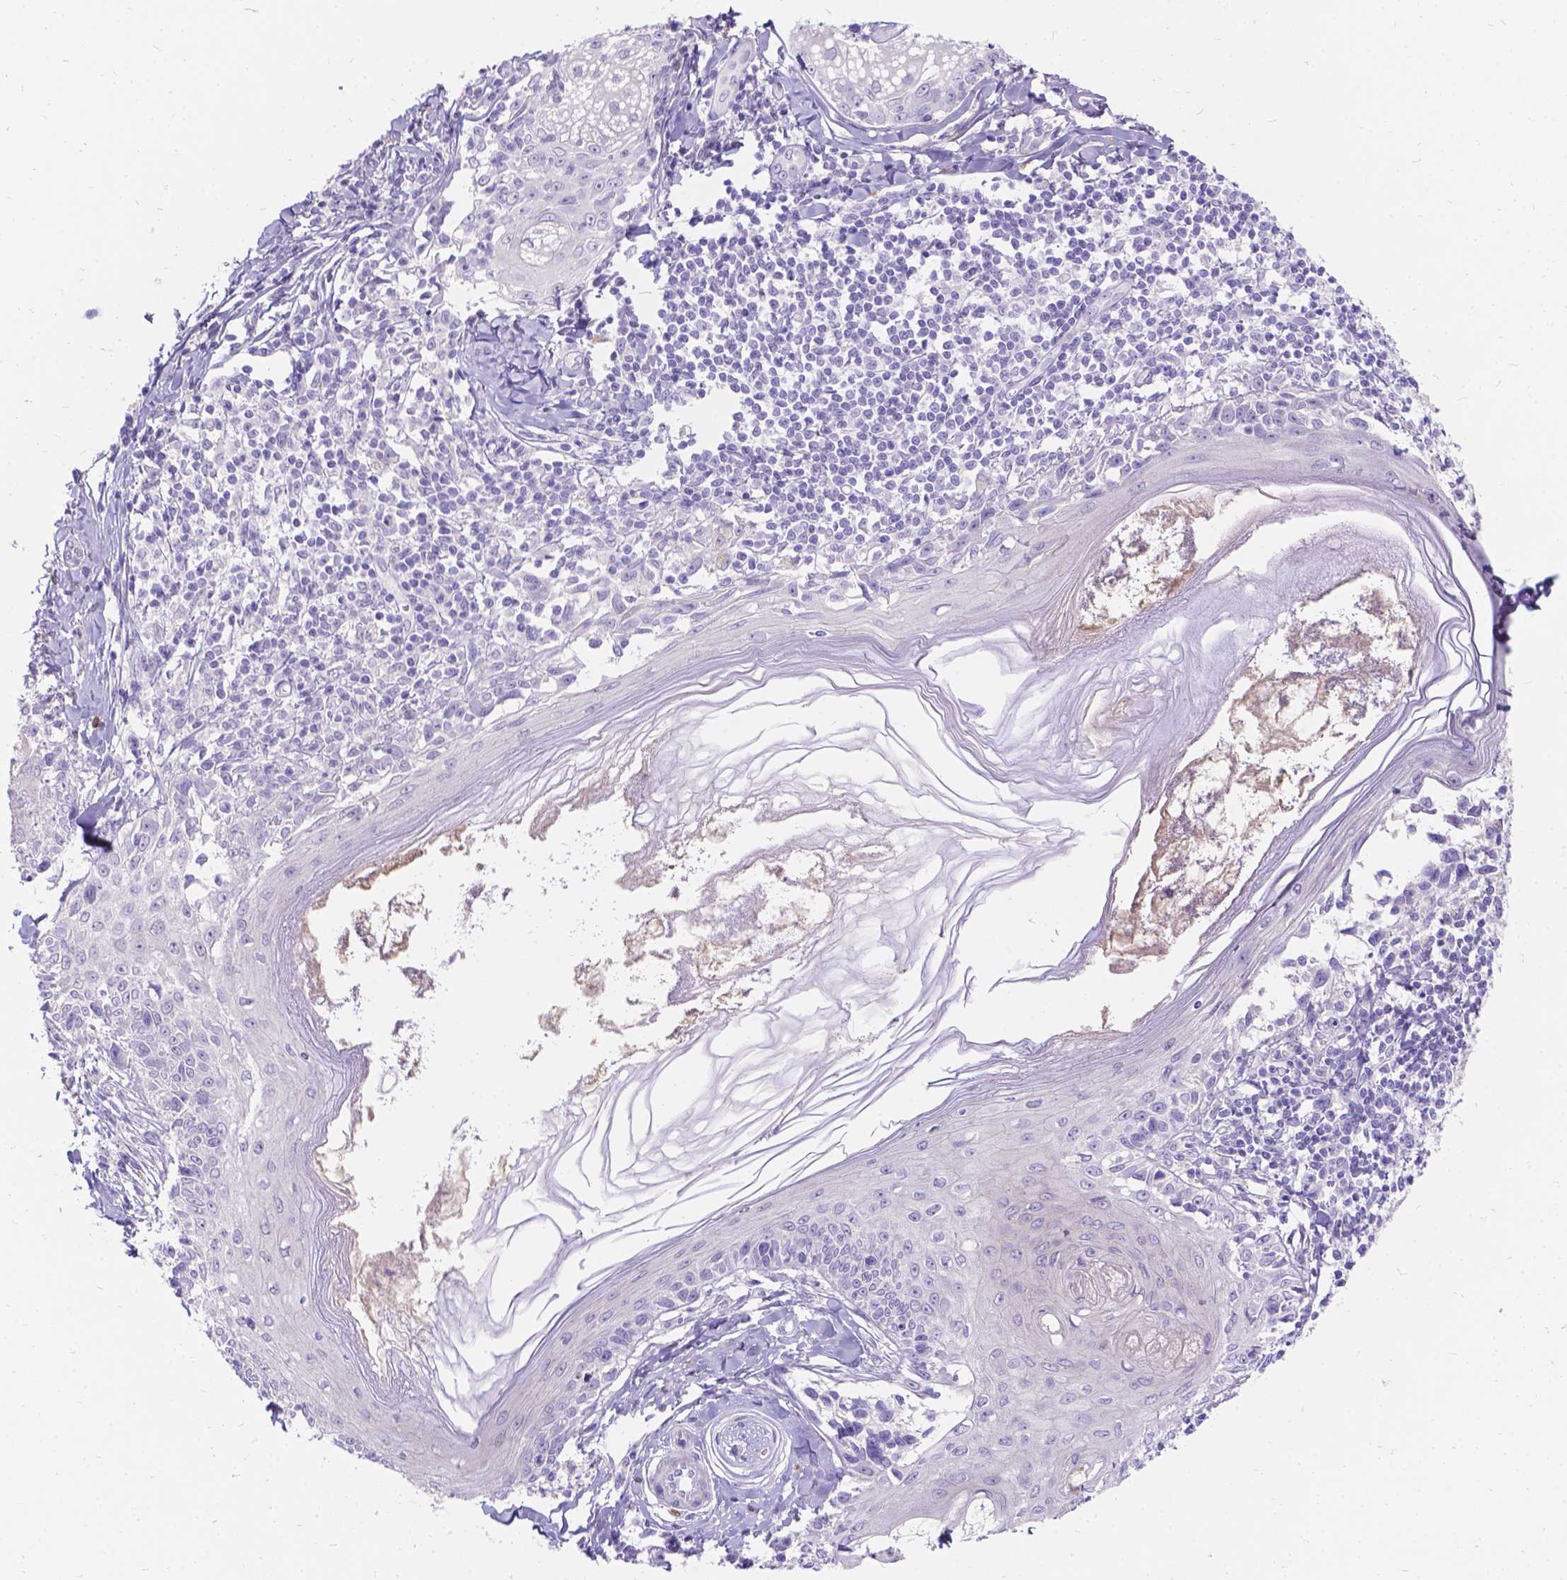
{"staining": {"intensity": "negative", "quantity": "none", "location": "none"}, "tissue": "melanoma", "cell_type": "Tumor cells", "image_type": "cancer", "snomed": [{"axis": "morphology", "description": "Malignant melanoma, NOS"}, {"axis": "topography", "description": "Skin"}], "caption": "The IHC micrograph has no significant positivity in tumor cells of malignant melanoma tissue.", "gene": "GNRHR", "patient": {"sex": "female", "age": 86}}